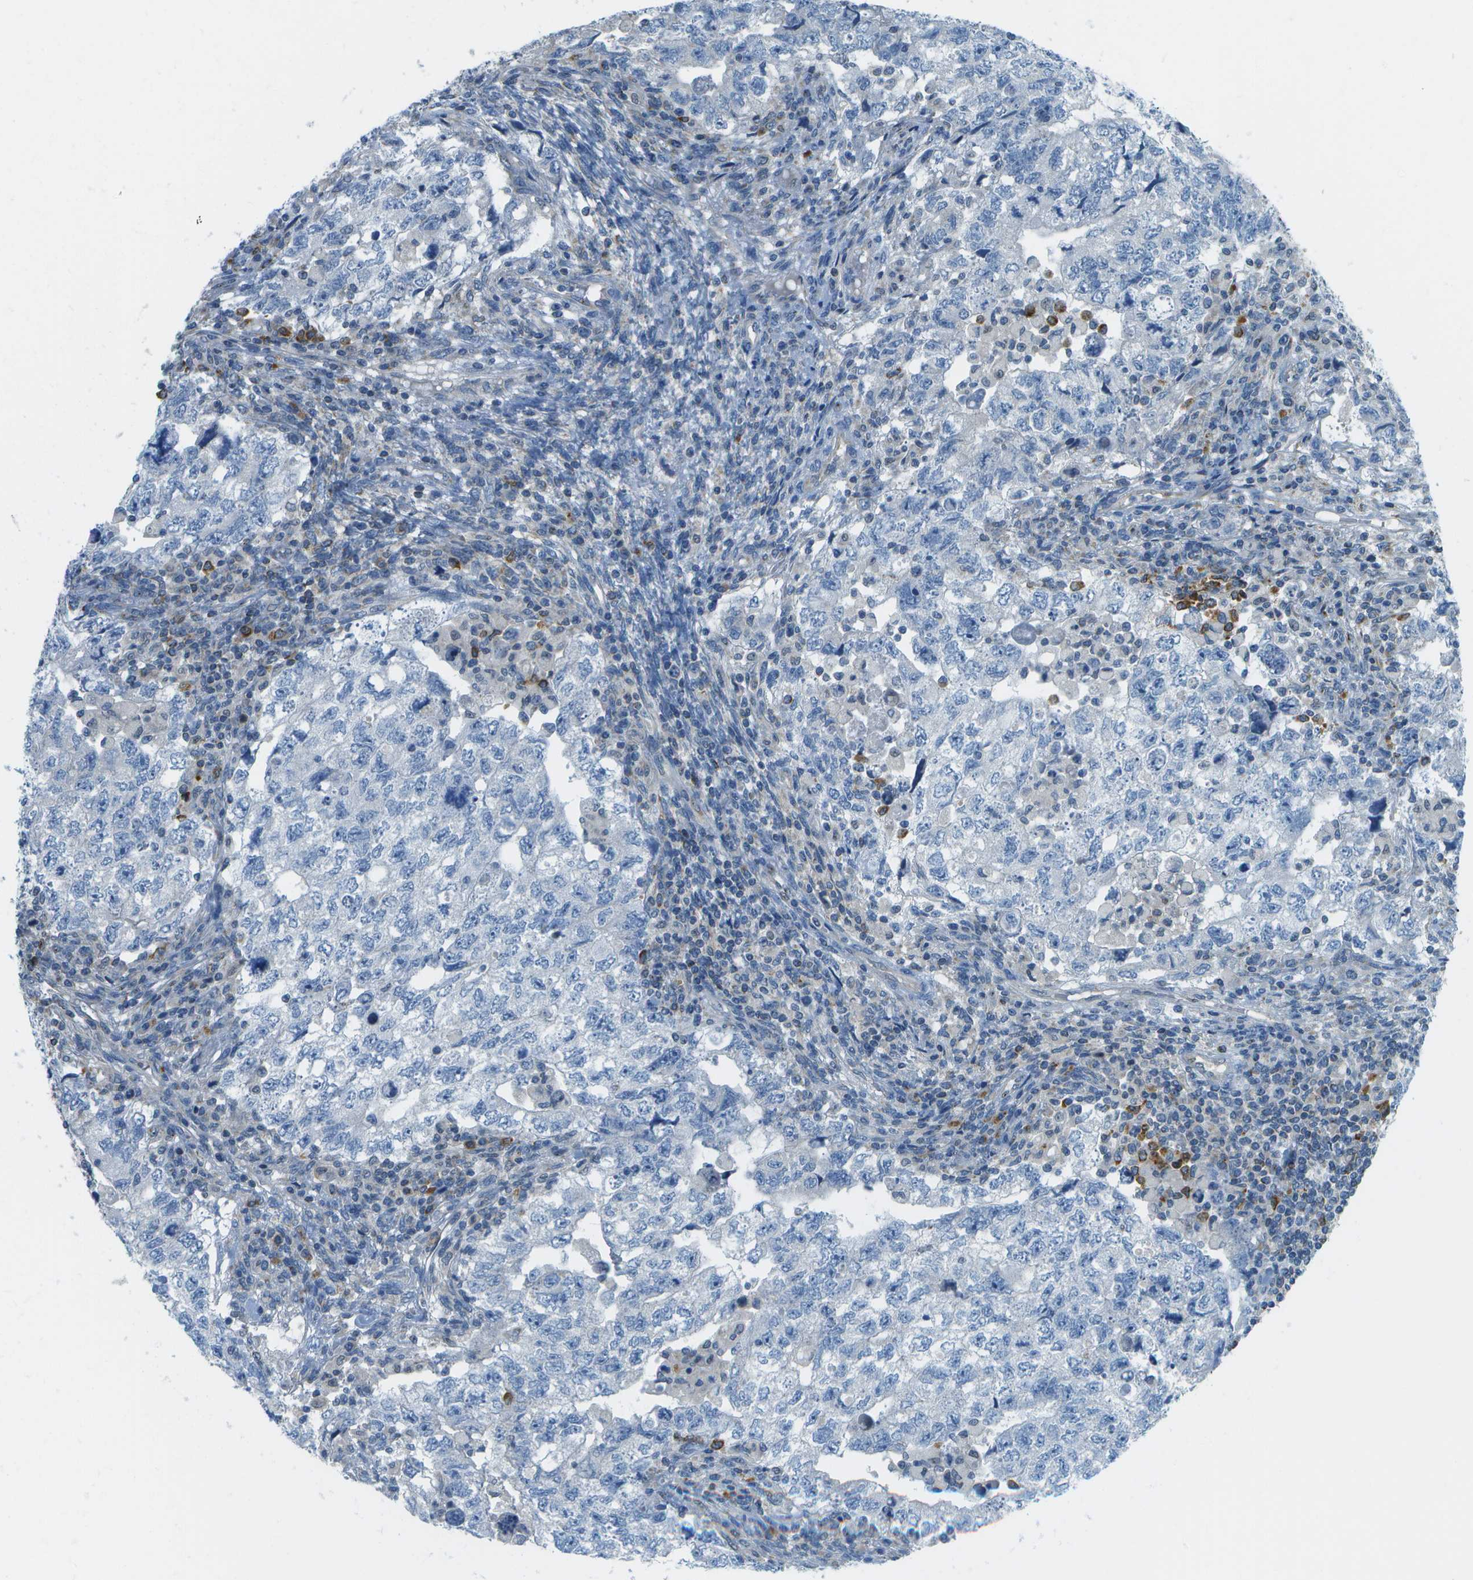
{"staining": {"intensity": "negative", "quantity": "none", "location": "none"}, "tissue": "testis cancer", "cell_type": "Tumor cells", "image_type": "cancer", "snomed": [{"axis": "morphology", "description": "Carcinoma, Embryonal, NOS"}, {"axis": "topography", "description": "Testis"}], "caption": "Testis cancer stained for a protein using IHC shows no staining tumor cells.", "gene": "PTGIS", "patient": {"sex": "male", "age": 36}}